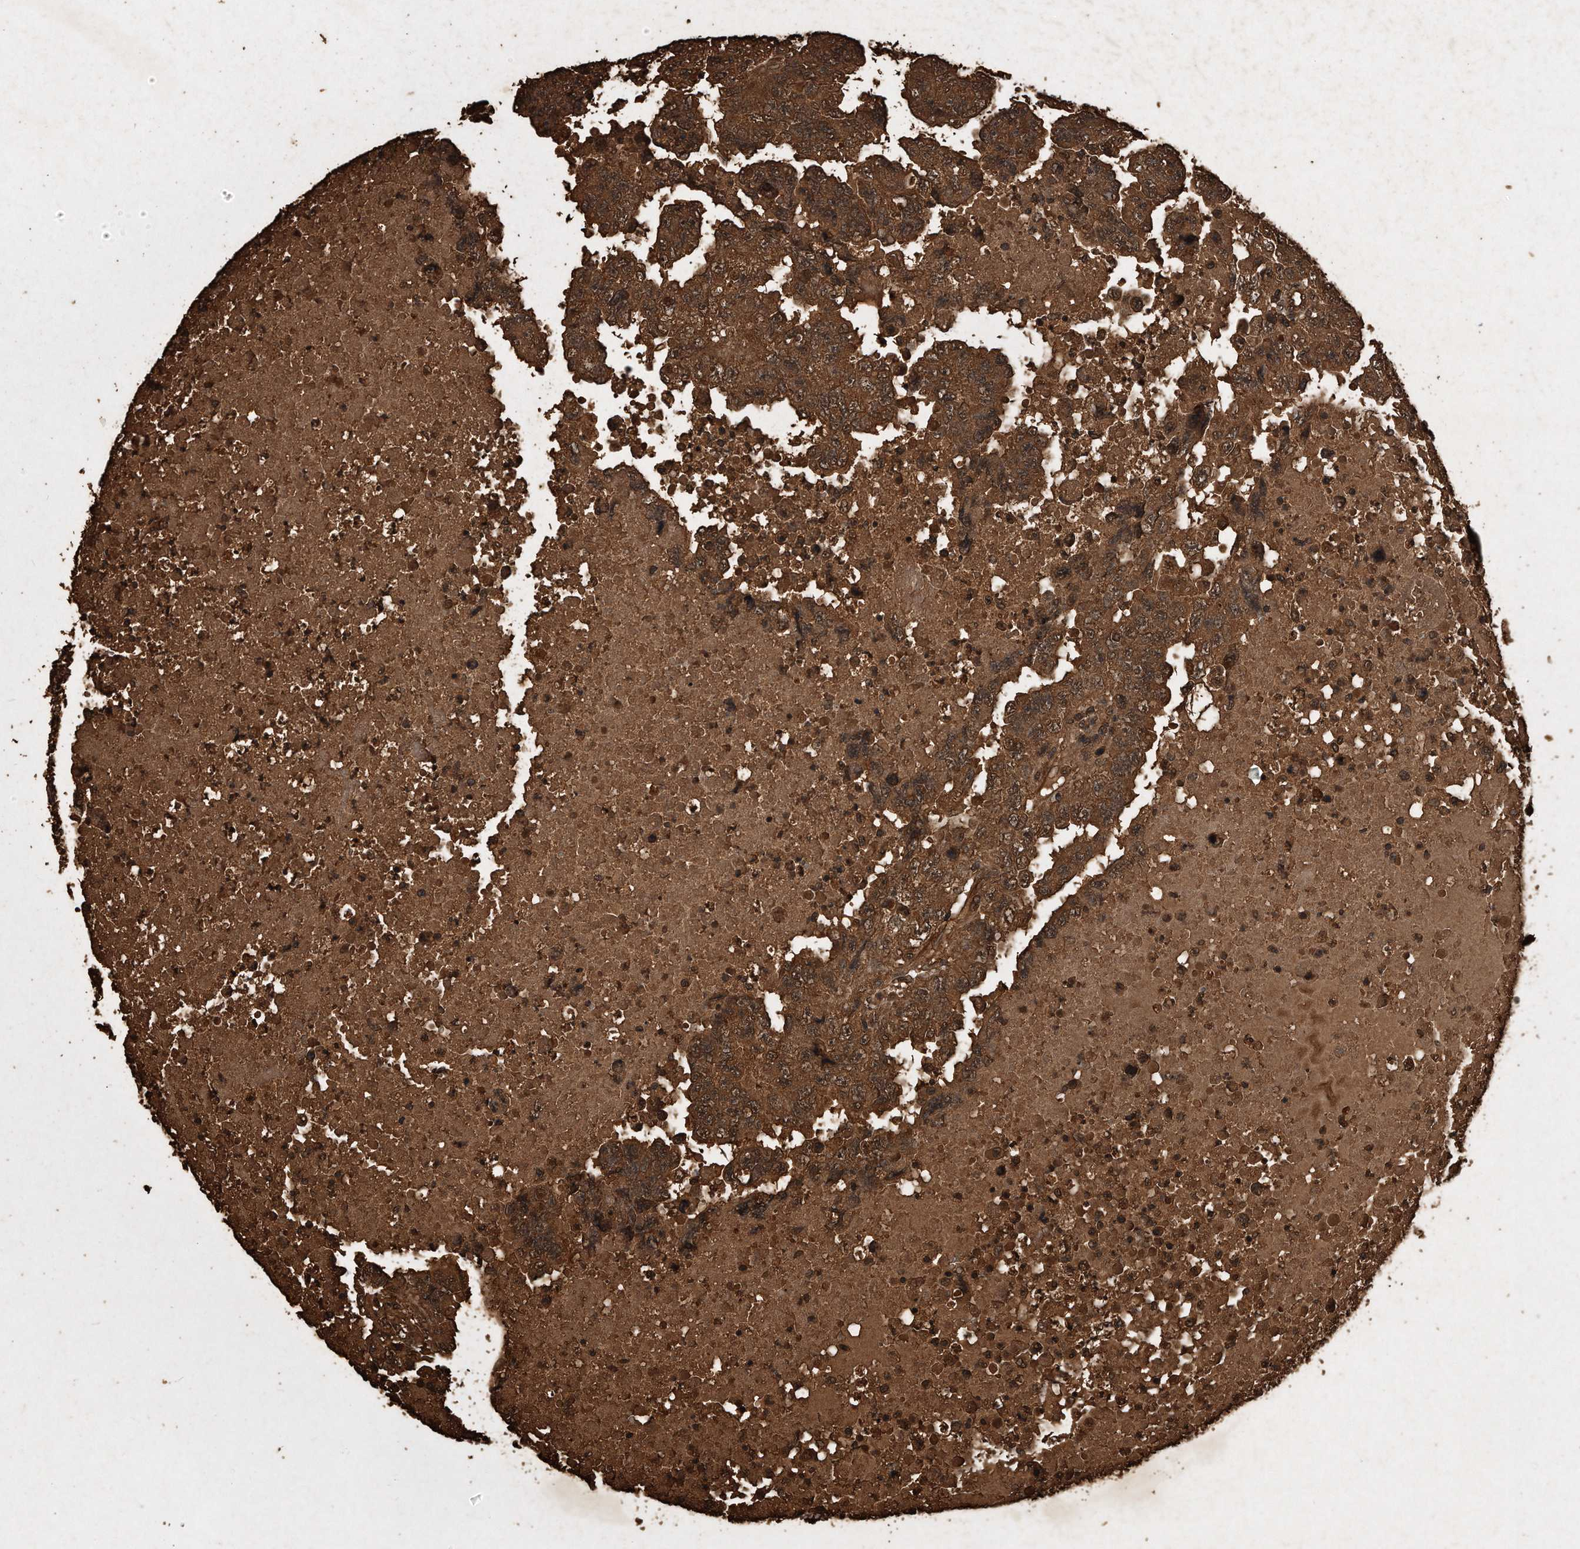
{"staining": {"intensity": "strong", "quantity": ">75%", "location": "cytoplasmic/membranous"}, "tissue": "testis cancer", "cell_type": "Tumor cells", "image_type": "cancer", "snomed": [{"axis": "morphology", "description": "Necrosis, NOS"}, {"axis": "morphology", "description": "Carcinoma, Embryonal, NOS"}, {"axis": "topography", "description": "Testis"}], "caption": "An immunohistochemistry (IHC) photomicrograph of neoplastic tissue is shown. Protein staining in brown labels strong cytoplasmic/membranous positivity in testis cancer within tumor cells. The staining was performed using DAB (3,3'-diaminobenzidine), with brown indicating positive protein expression. Nuclei are stained blue with hematoxylin.", "gene": "CFLAR", "patient": {"sex": "male", "age": 19}}